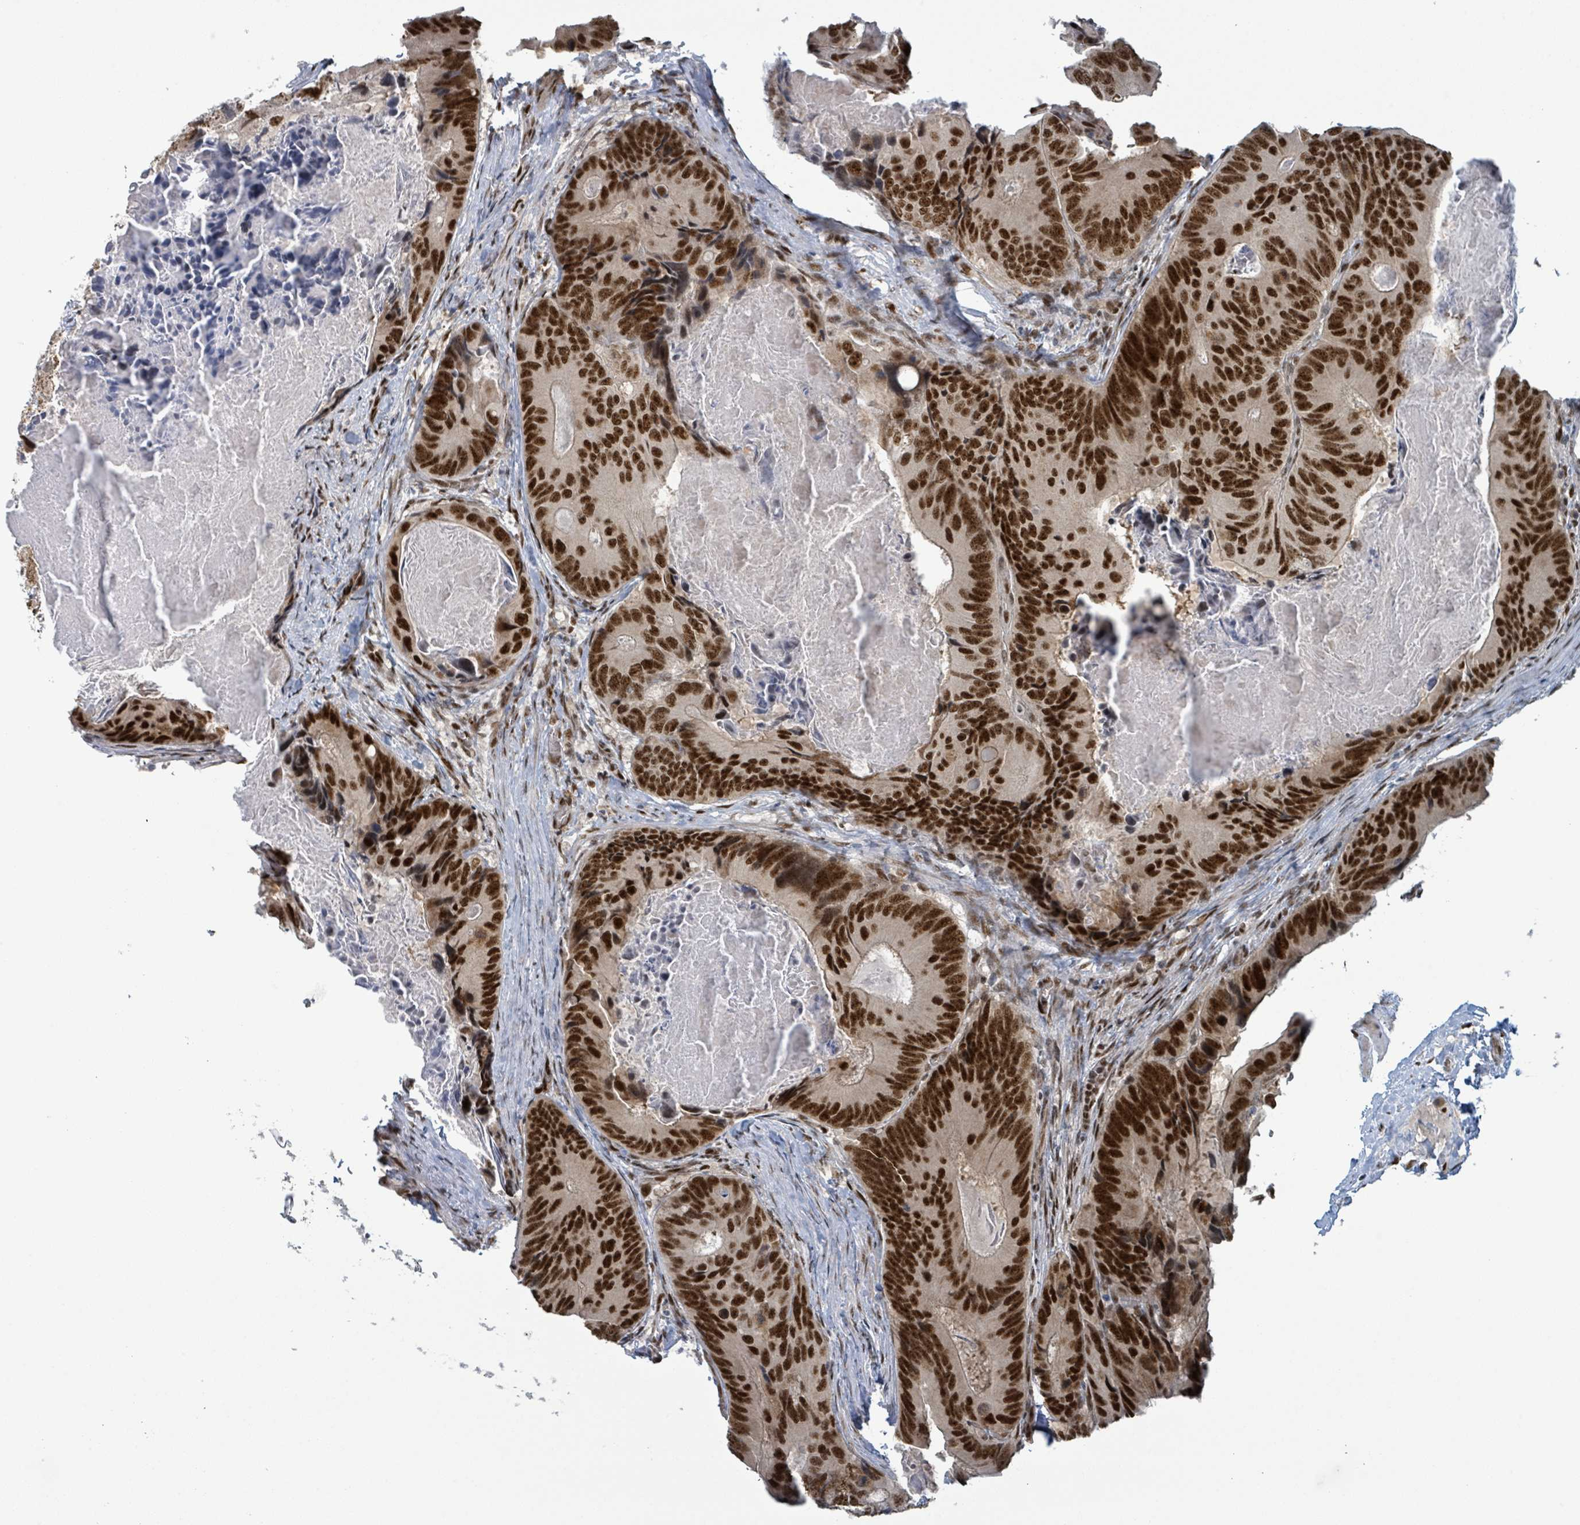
{"staining": {"intensity": "strong", "quantity": ">75%", "location": "nuclear"}, "tissue": "colorectal cancer", "cell_type": "Tumor cells", "image_type": "cancer", "snomed": [{"axis": "morphology", "description": "Adenocarcinoma, NOS"}, {"axis": "topography", "description": "Colon"}], "caption": "The photomicrograph exhibits a brown stain indicating the presence of a protein in the nuclear of tumor cells in adenocarcinoma (colorectal).", "gene": "KLF3", "patient": {"sex": "male", "age": 84}}